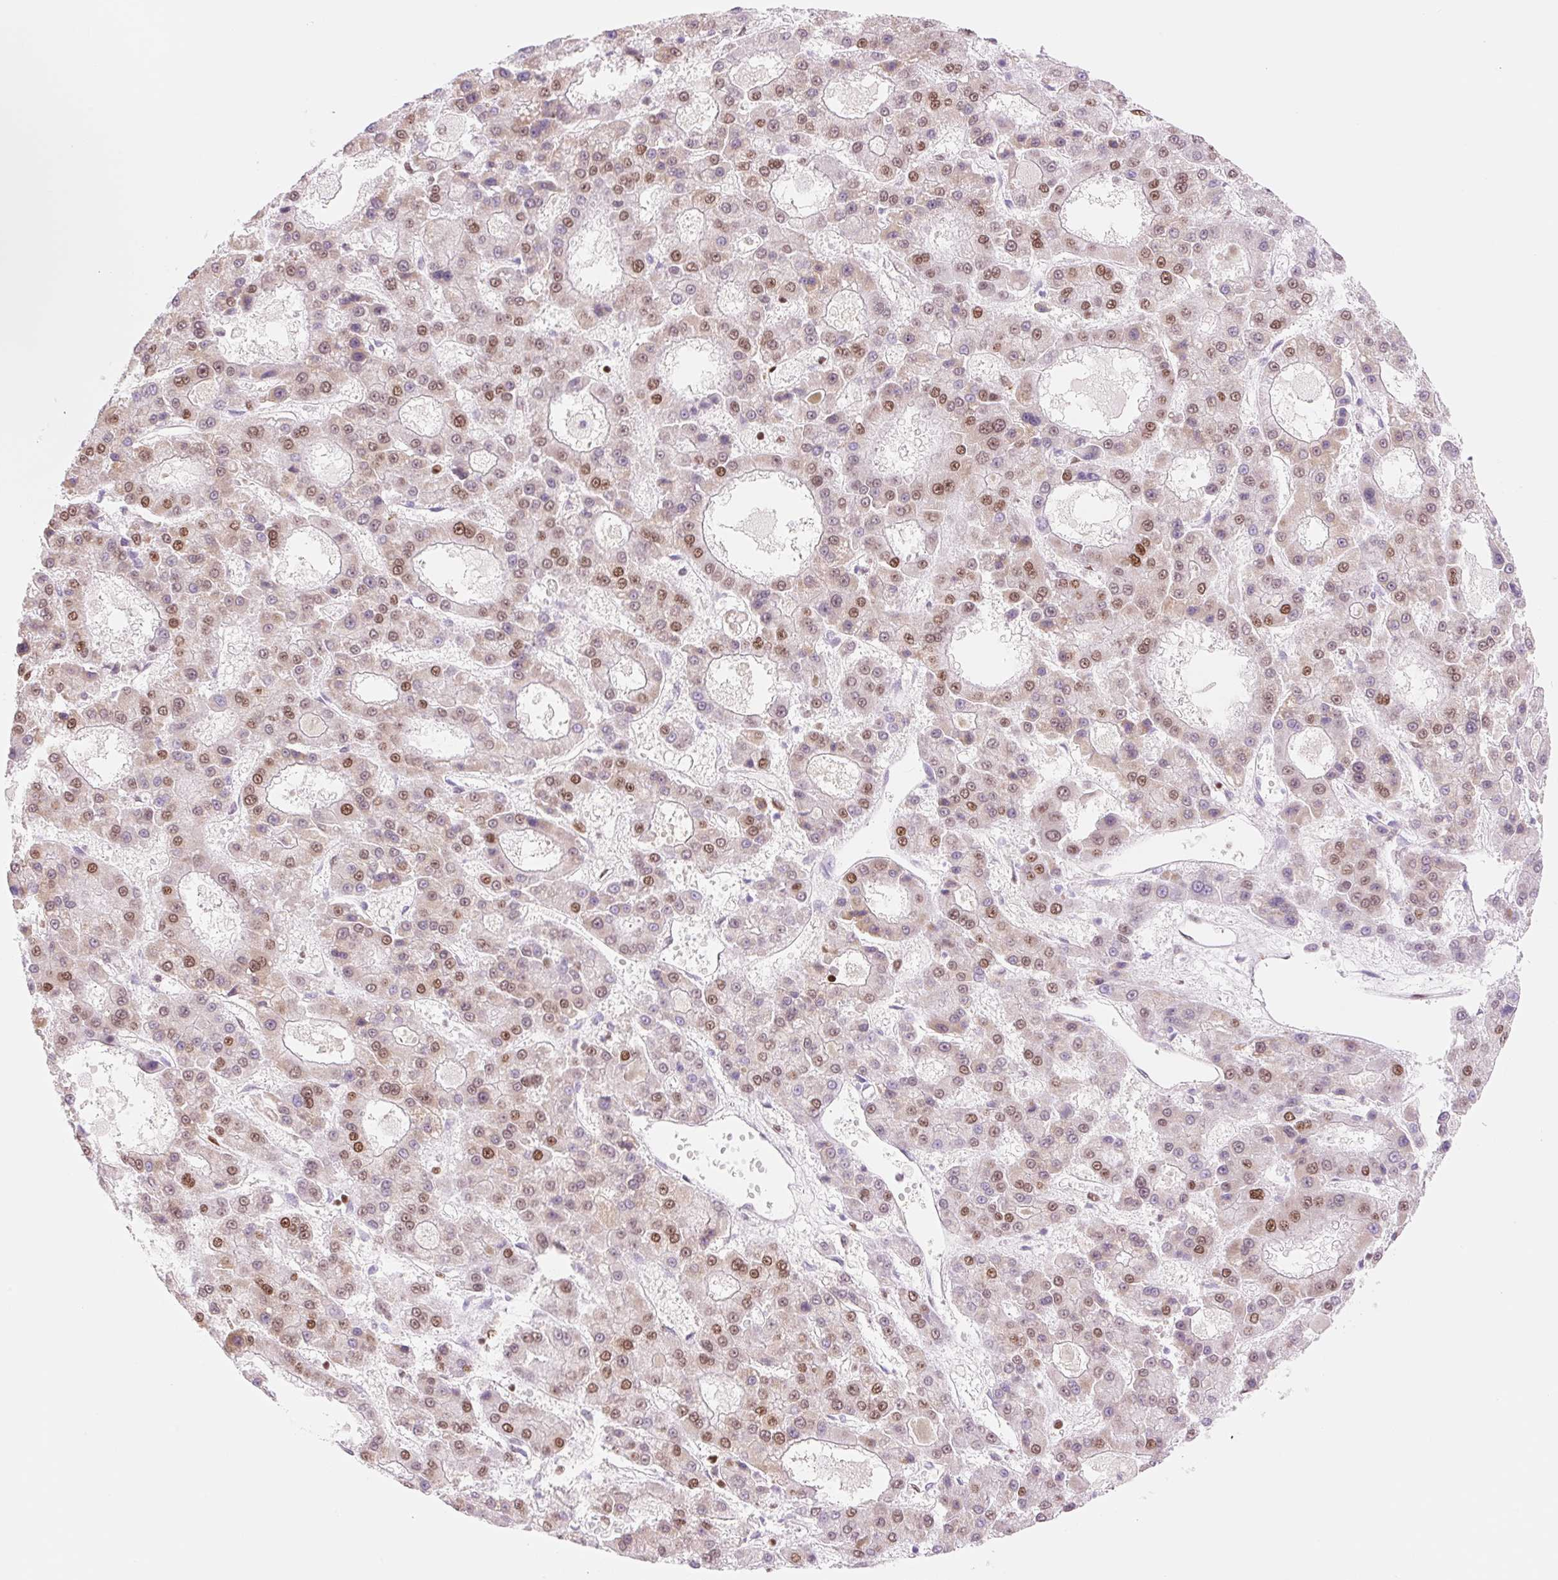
{"staining": {"intensity": "moderate", "quantity": "25%-75%", "location": "nuclear"}, "tissue": "liver cancer", "cell_type": "Tumor cells", "image_type": "cancer", "snomed": [{"axis": "morphology", "description": "Carcinoma, Hepatocellular, NOS"}, {"axis": "topography", "description": "Liver"}], "caption": "Liver hepatocellular carcinoma stained for a protein reveals moderate nuclear positivity in tumor cells.", "gene": "PRDM11", "patient": {"sex": "male", "age": 70}}